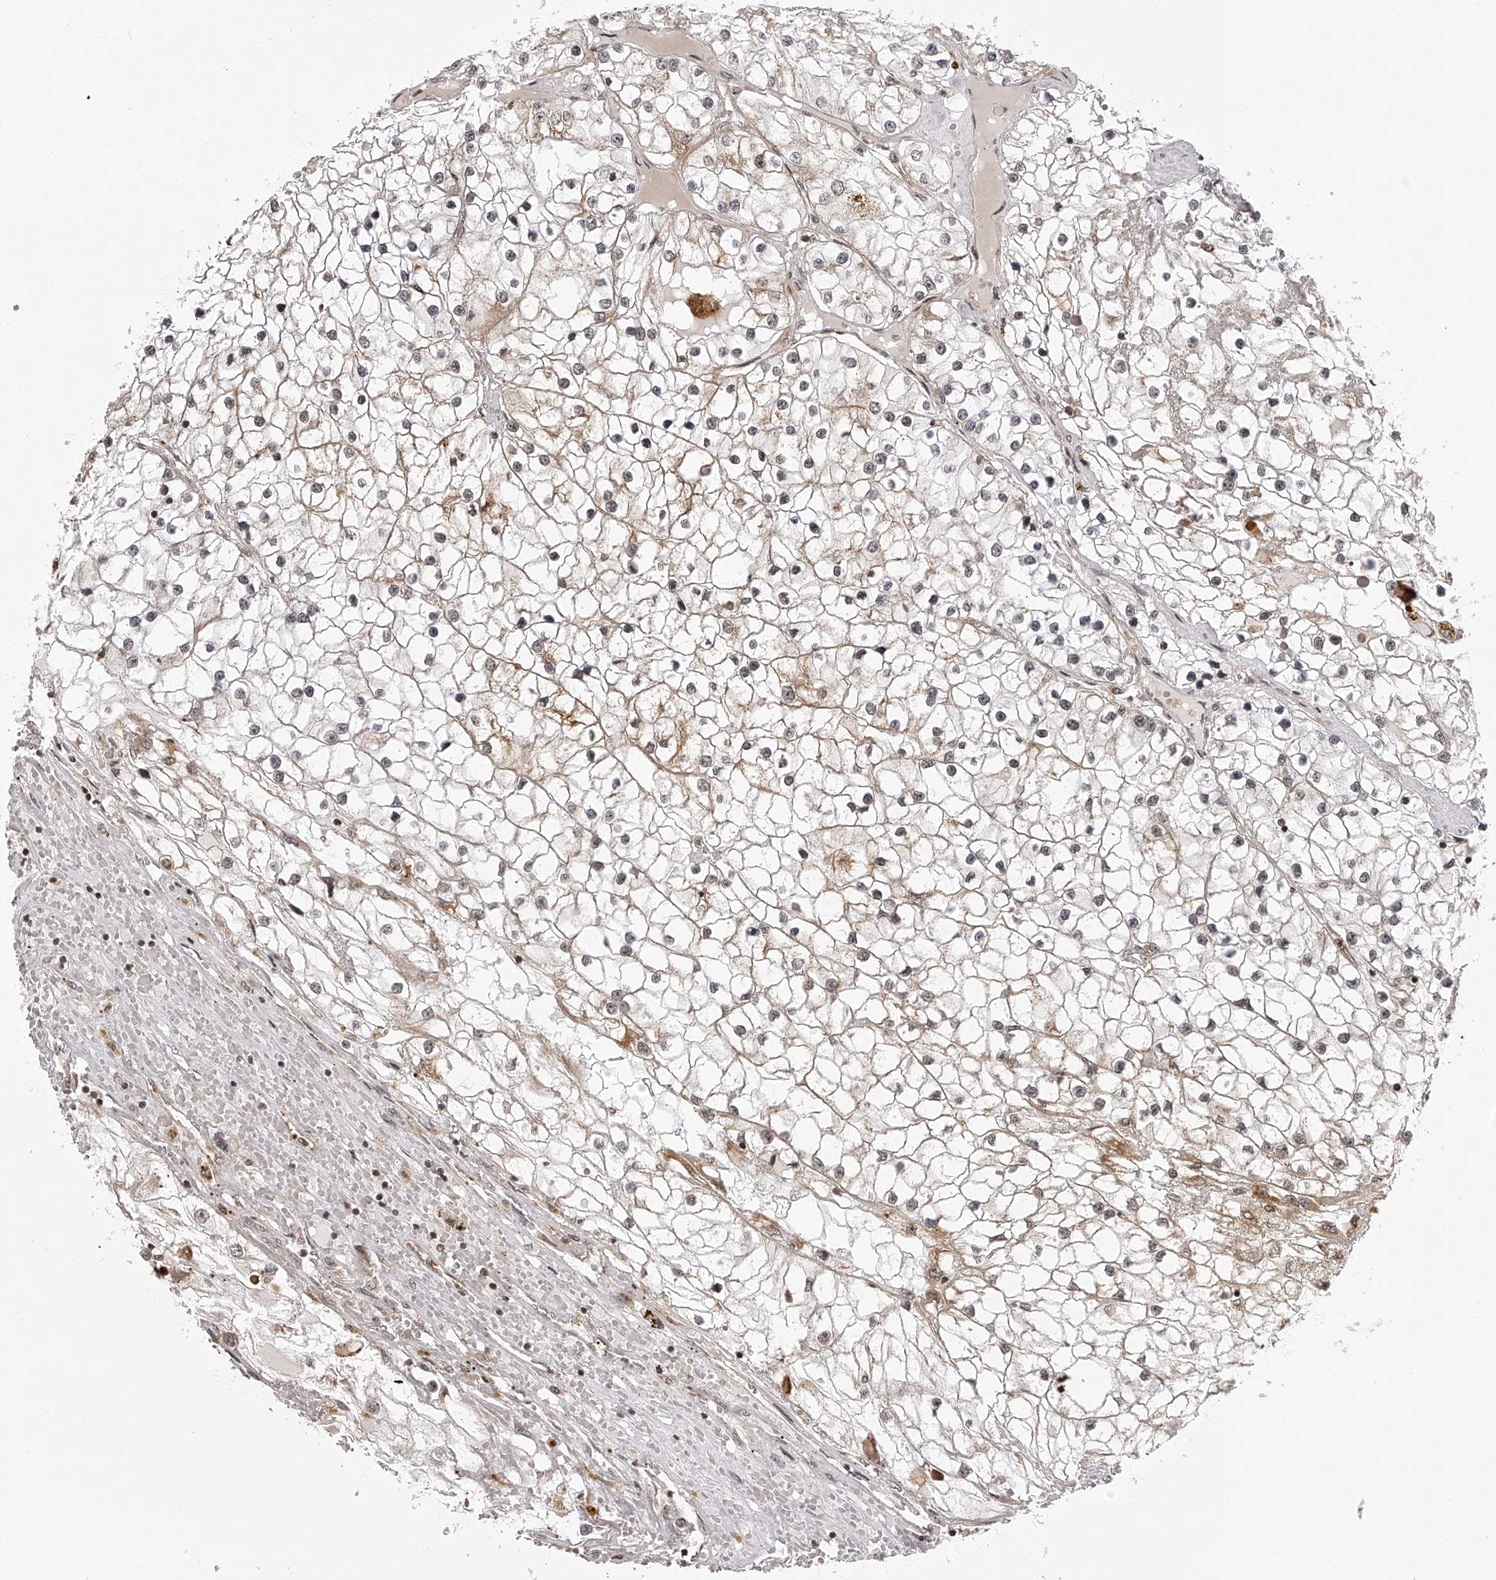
{"staining": {"intensity": "weak", "quantity": "<25%", "location": "cytoplasmic/membranous"}, "tissue": "renal cancer", "cell_type": "Tumor cells", "image_type": "cancer", "snomed": [{"axis": "morphology", "description": "Adenocarcinoma, NOS"}, {"axis": "topography", "description": "Kidney"}], "caption": "A histopathology image of adenocarcinoma (renal) stained for a protein shows no brown staining in tumor cells. (DAB IHC, high magnification).", "gene": "ODF2L", "patient": {"sex": "male", "age": 68}}